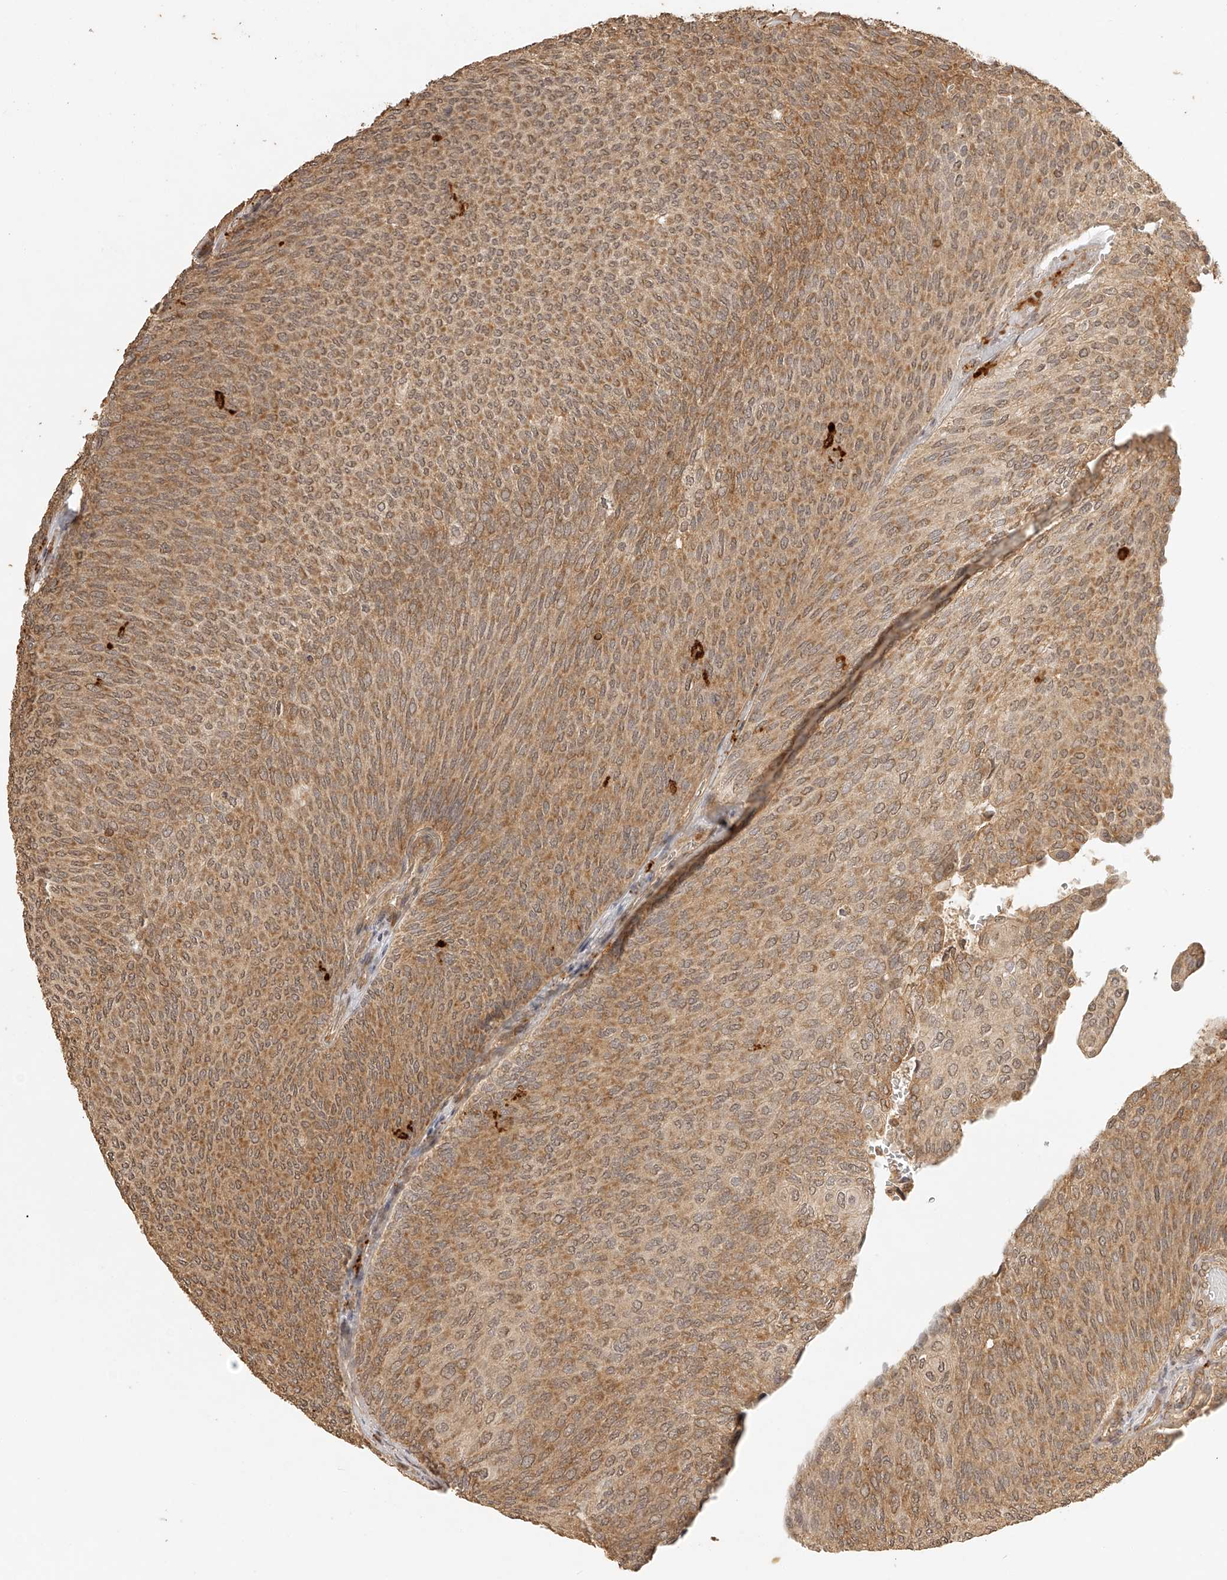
{"staining": {"intensity": "moderate", "quantity": ">75%", "location": "cytoplasmic/membranous"}, "tissue": "urothelial cancer", "cell_type": "Tumor cells", "image_type": "cancer", "snomed": [{"axis": "morphology", "description": "Urothelial carcinoma, Low grade"}, {"axis": "topography", "description": "Urinary bladder"}], "caption": "DAB (3,3'-diaminobenzidine) immunohistochemical staining of urothelial cancer shows moderate cytoplasmic/membranous protein positivity in about >75% of tumor cells. The staining was performed using DAB (3,3'-diaminobenzidine) to visualize the protein expression in brown, while the nuclei were stained in blue with hematoxylin (Magnification: 20x).", "gene": "BCL2L11", "patient": {"sex": "female", "age": 79}}